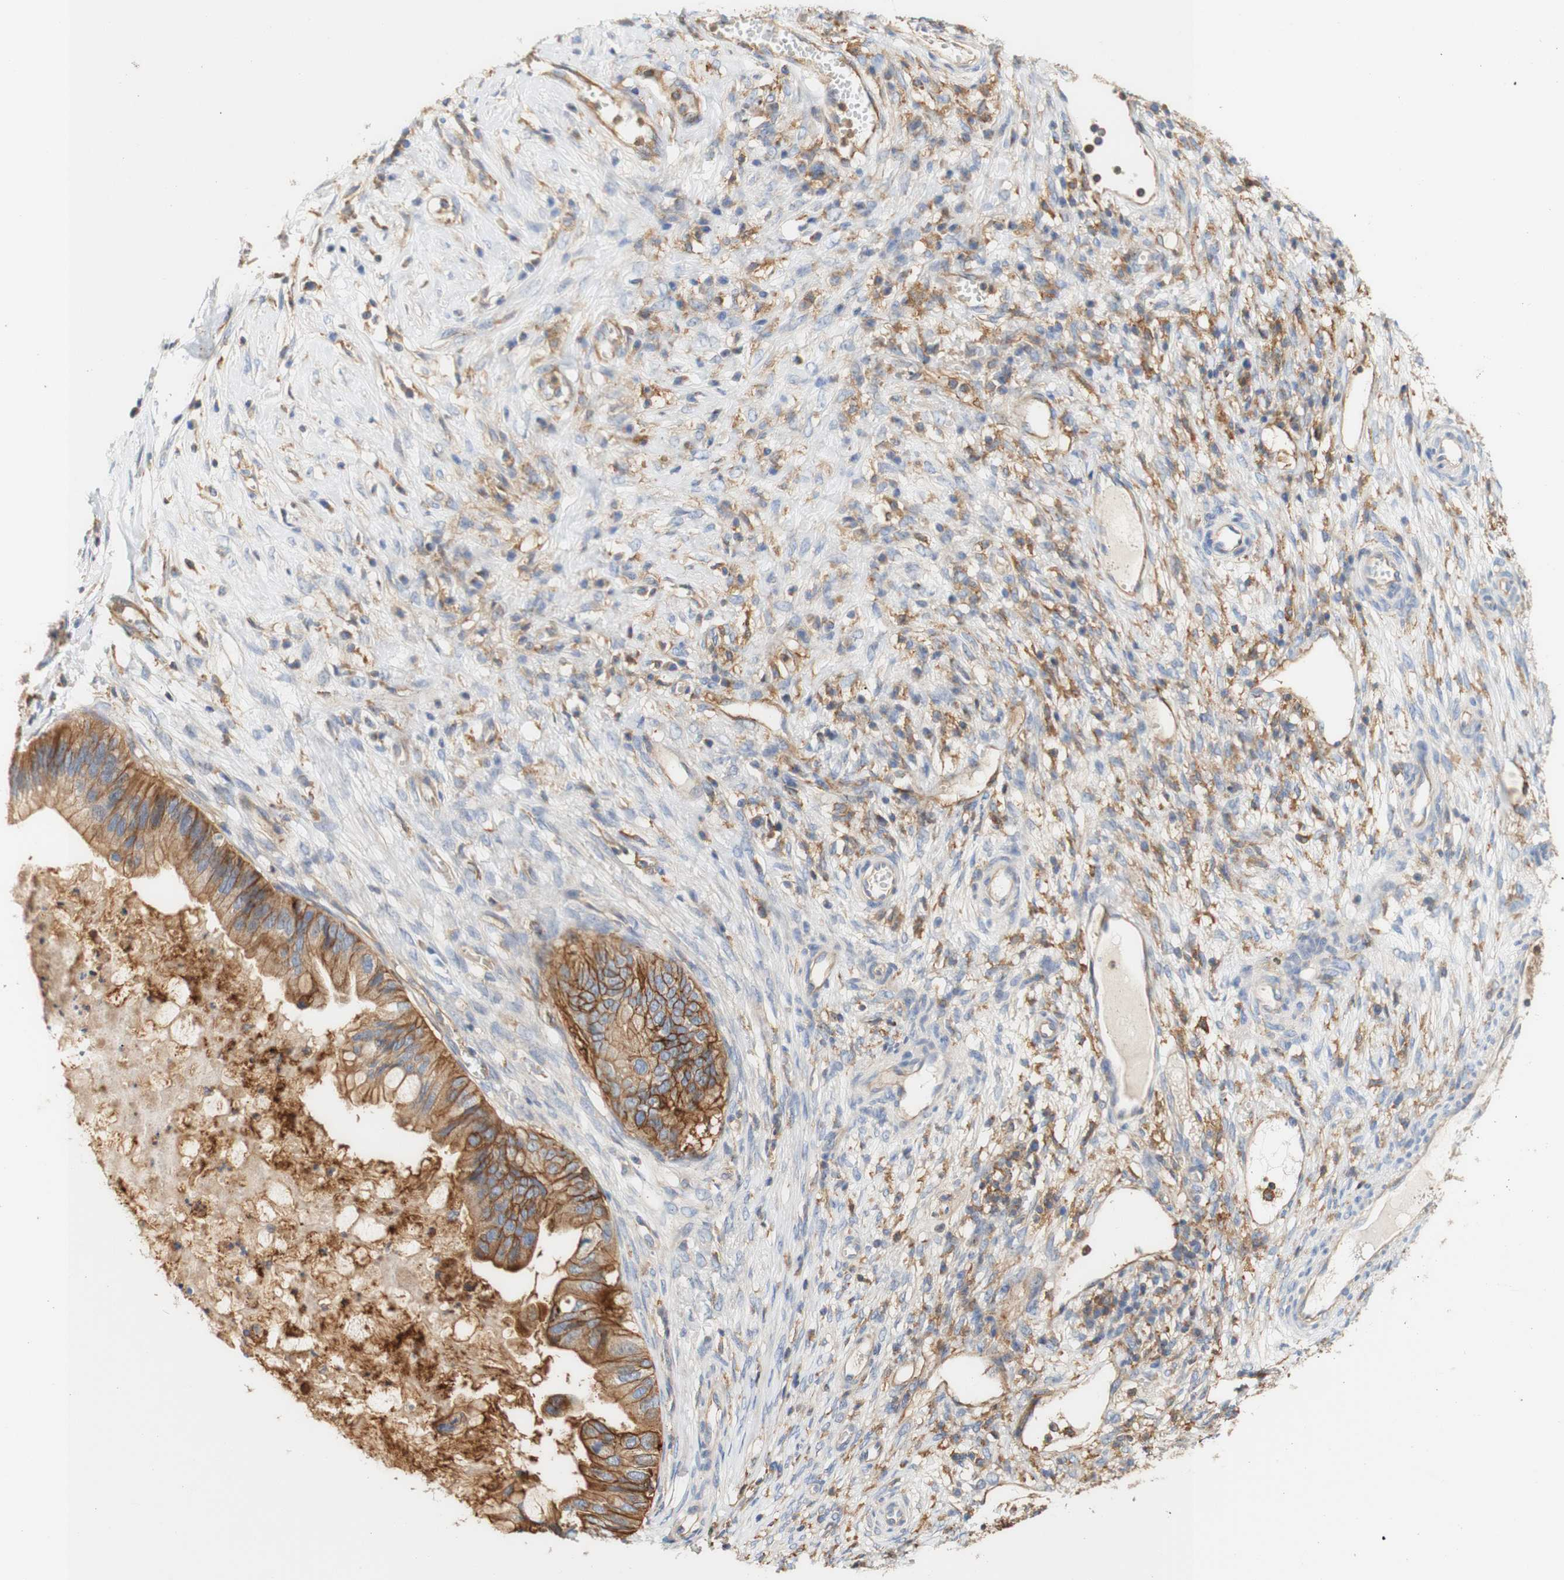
{"staining": {"intensity": "strong", "quantity": ">75%", "location": "cytoplasmic/membranous"}, "tissue": "ovarian cancer", "cell_type": "Tumor cells", "image_type": "cancer", "snomed": [{"axis": "morphology", "description": "Cystadenocarcinoma, mucinous, NOS"}, {"axis": "topography", "description": "Ovary"}], "caption": "There is high levels of strong cytoplasmic/membranous staining in tumor cells of ovarian cancer (mucinous cystadenocarcinoma), as demonstrated by immunohistochemical staining (brown color).", "gene": "PCDH7", "patient": {"sex": "female", "age": 80}}